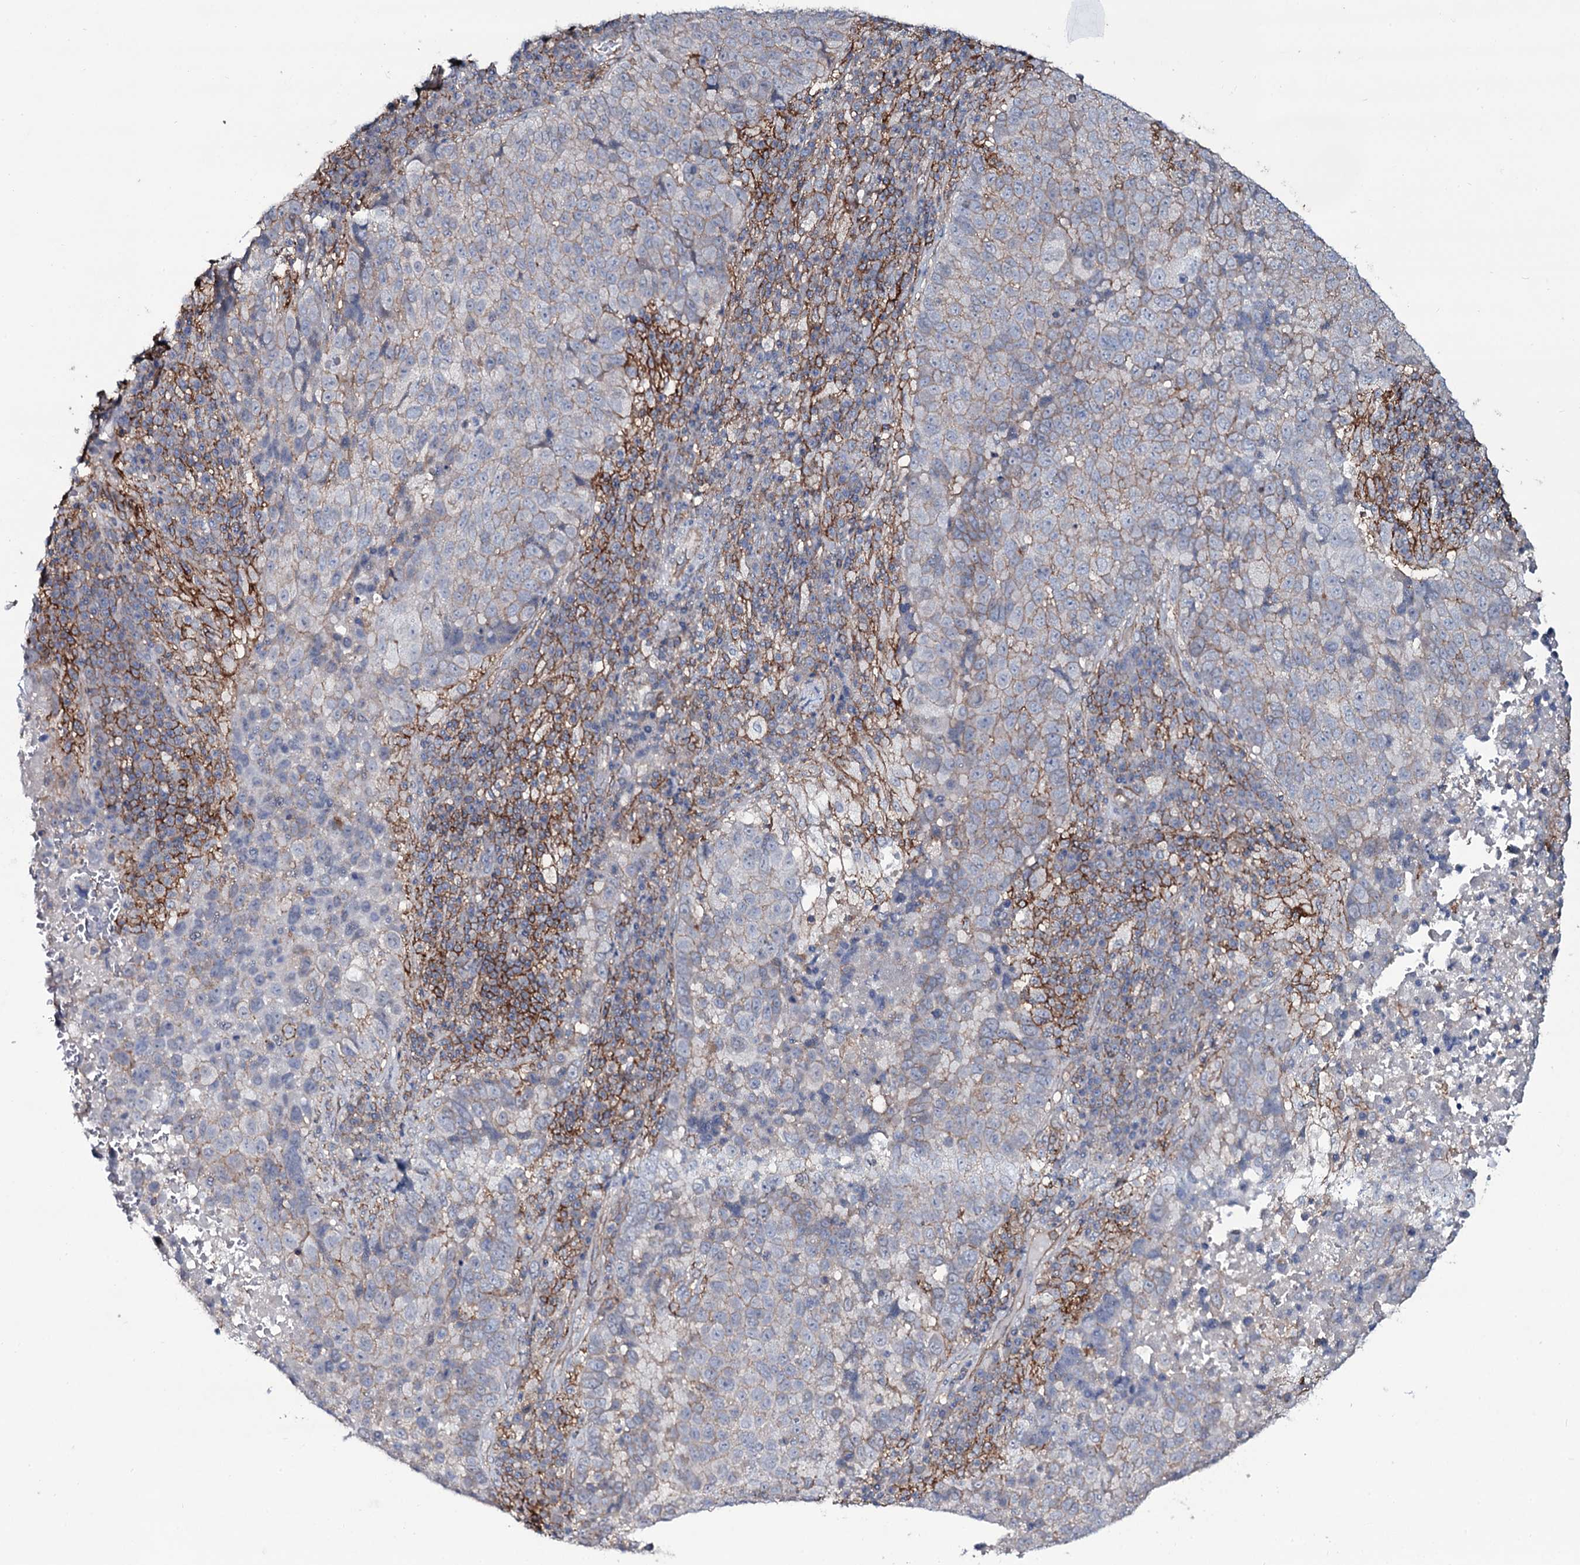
{"staining": {"intensity": "weak", "quantity": "<25%", "location": "cytoplasmic/membranous"}, "tissue": "lung cancer", "cell_type": "Tumor cells", "image_type": "cancer", "snomed": [{"axis": "morphology", "description": "Squamous cell carcinoma, NOS"}, {"axis": "topography", "description": "Lung"}], "caption": "Immunohistochemistry (IHC) image of neoplastic tissue: human lung cancer stained with DAB demonstrates no significant protein positivity in tumor cells. Brightfield microscopy of IHC stained with DAB (3,3'-diaminobenzidine) (brown) and hematoxylin (blue), captured at high magnification.", "gene": "SNAP23", "patient": {"sex": "male", "age": 73}}